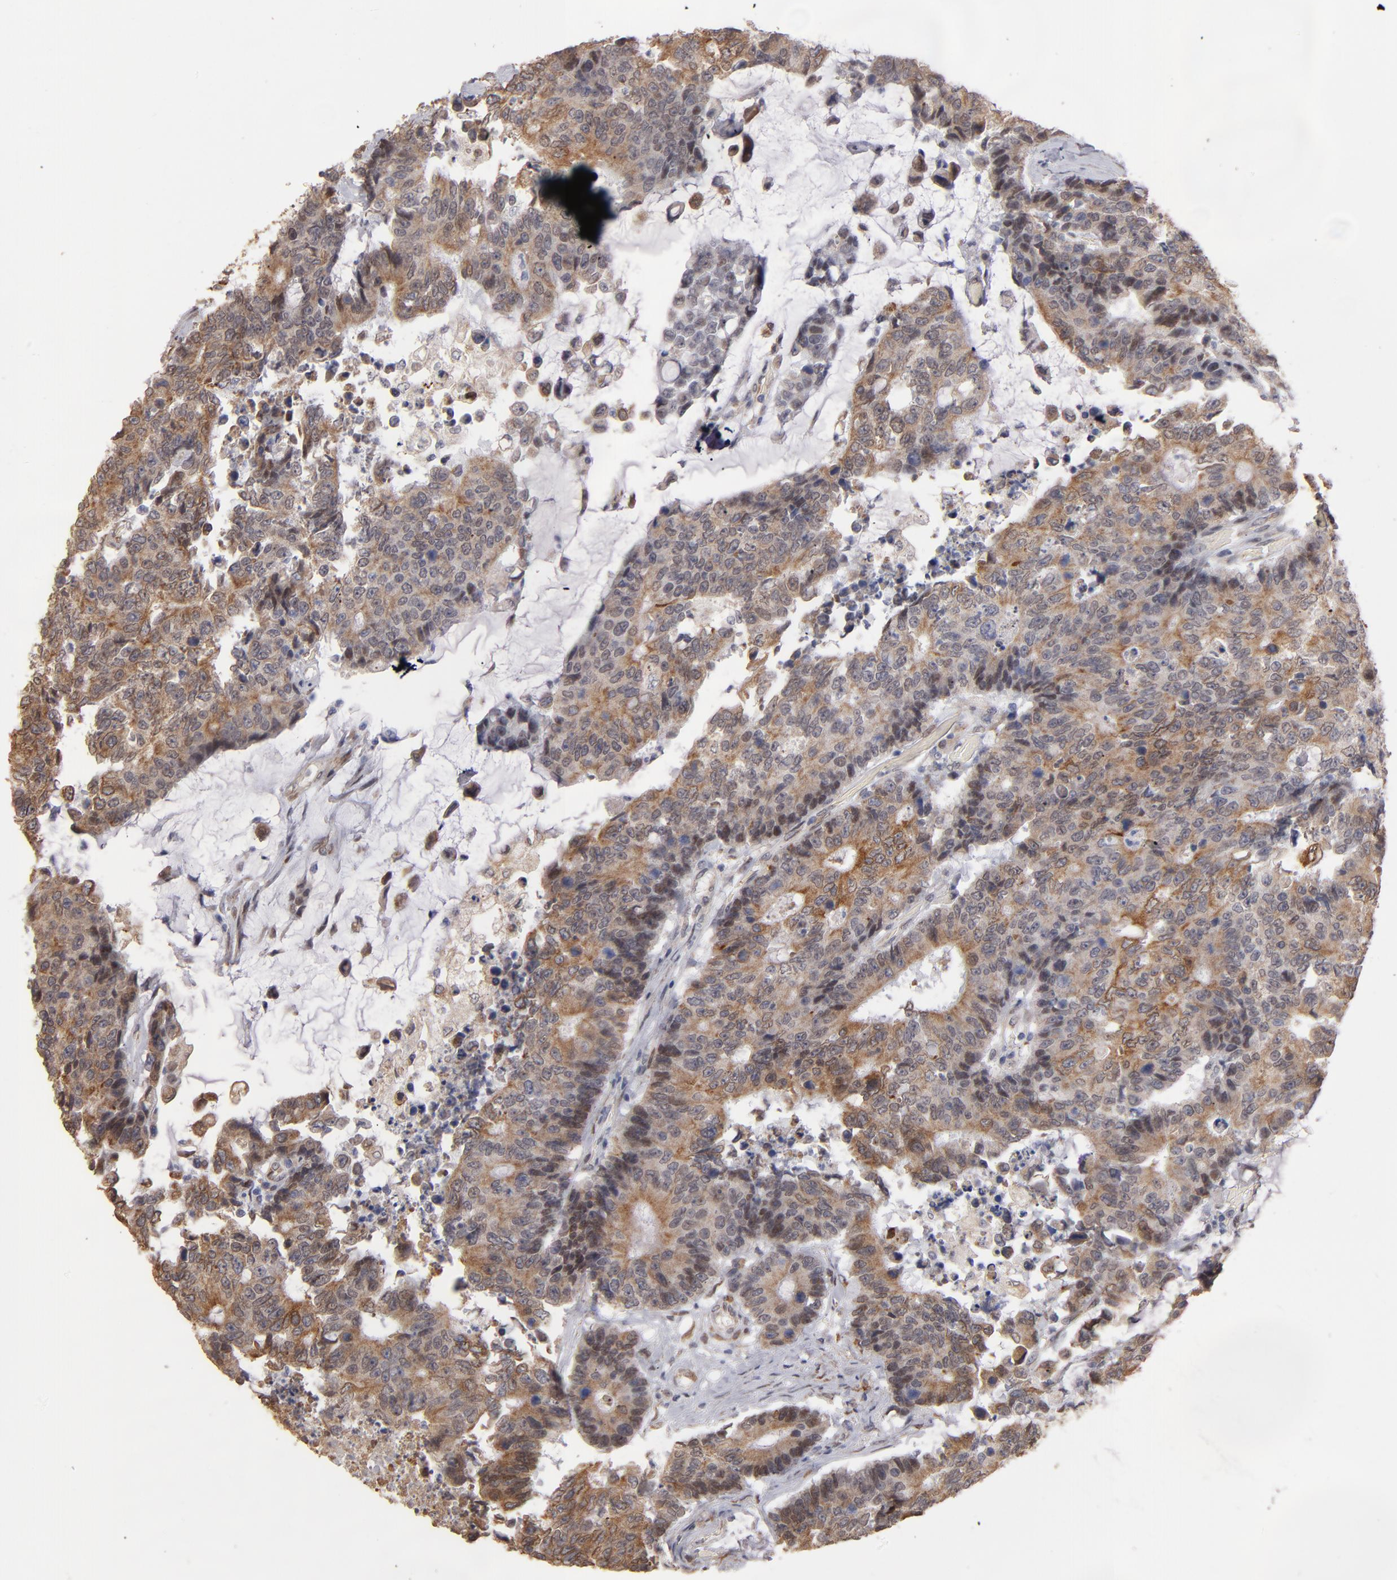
{"staining": {"intensity": "weak", "quantity": "25%-75%", "location": "cytoplasmic/membranous"}, "tissue": "colorectal cancer", "cell_type": "Tumor cells", "image_type": "cancer", "snomed": [{"axis": "morphology", "description": "Adenocarcinoma, NOS"}, {"axis": "topography", "description": "Colon"}], "caption": "Tumor cells display weak cytoplasmic/membranous expression in approximately 25%-75% of cells in colorectal cancer.", "gene": "PGRMC1", "patient": {"sex": "female", "age": 86}}